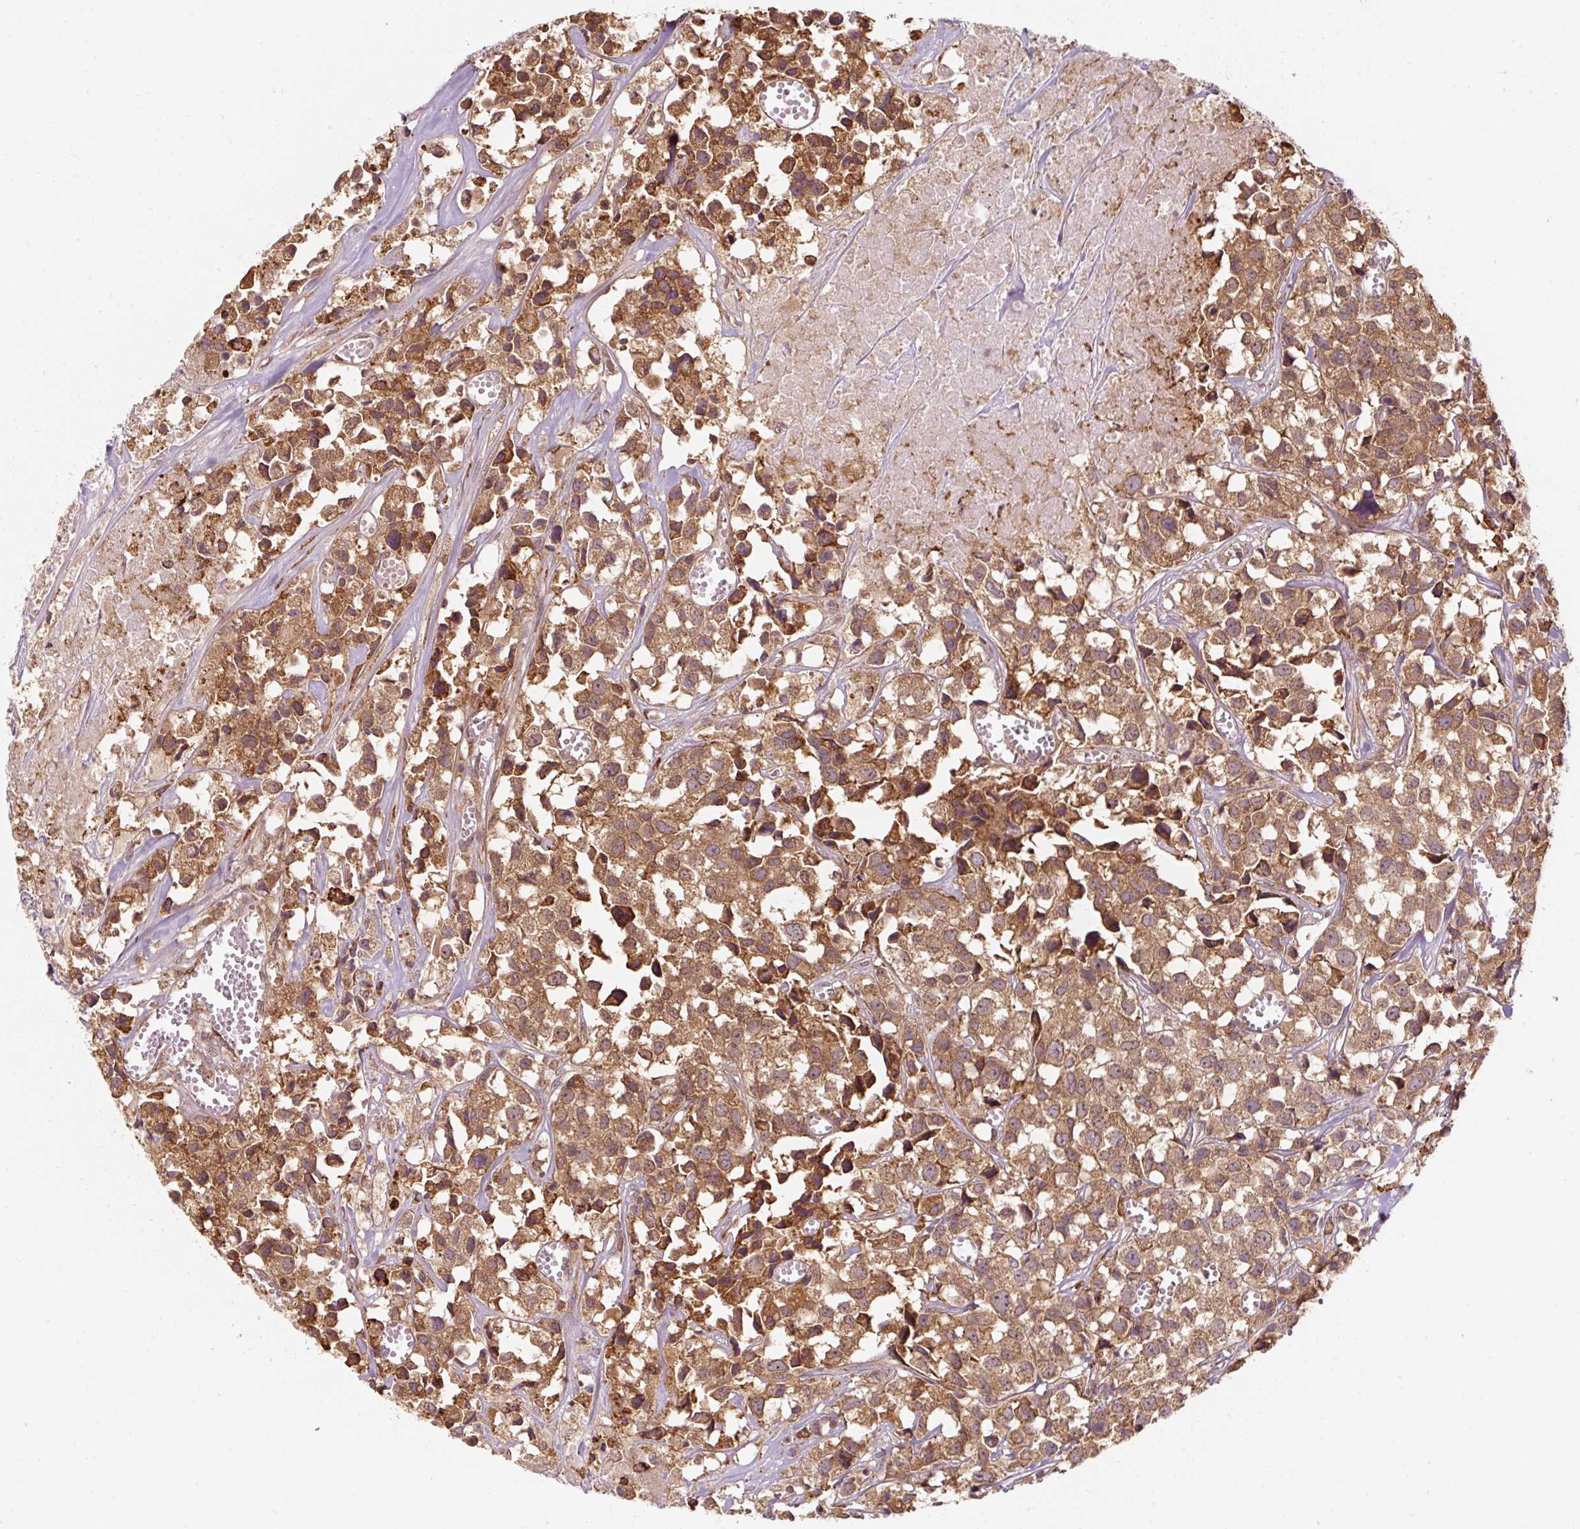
{"staining": {"intensity": "moderate", "quantity": ">75%", "location": "cytoplasmic/membranous,nuclear"}, "tissue": "urothelial cancer", "cell_type": "Tumor cells", "image_type": "cancer", "snomed": [{"axis": "morphology", "description": "Urothelial carcinoma, High grade"}, {"axis": "topography", "description": "Urinary bladder"}], "caption": "A high-resolution histopathology image shows immunohistochemistry (IHC) staining of high-grade urothelial carcinoma, which displays moderate cytoplasmic/membranous and nuclear staining in approximately >75% of tumor cells. The protein of interest is stained brown, and the nuclei are stained in blue (DAB IHC with brightfield microscopy, high magnification).", "gene": "PRKCSH", "patient": {"sex": "female", "age": 75}}